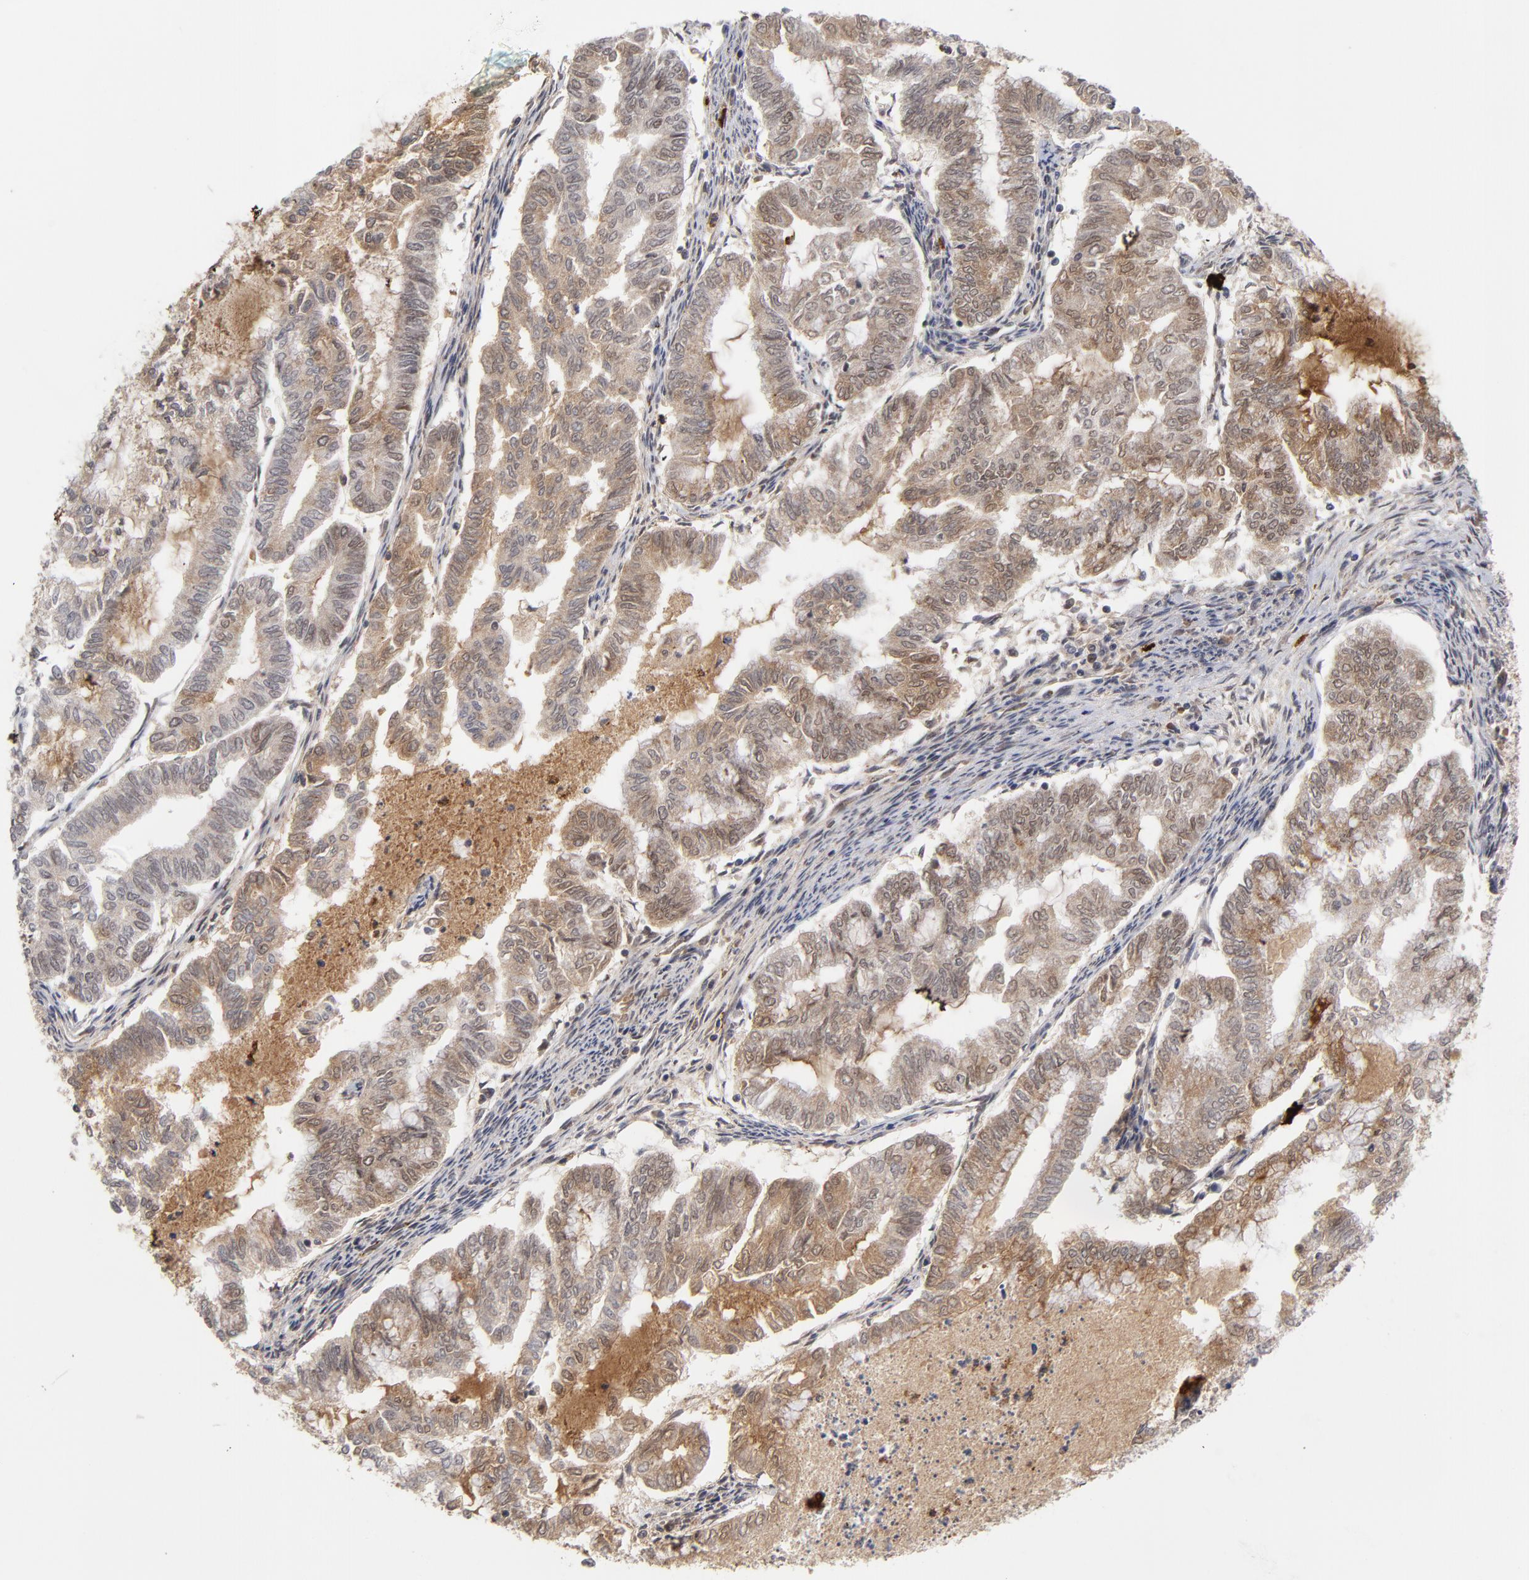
{"staining": {"intensity": "weak", "quantity": "25%-75%", "location": "cytoplasmic/membranous"}, "tissue": "endometrial cancer", "cell_type": "Tumor cells", "image_type": "cancer", "snomed": [{"axis": "morphology", "description": "Adenocarcinoma, NOS"}, {"axis": "topography", "description": "Endometrium"}], "caption": "Brown immunohistochemical staining in endometrial cancer demonstrates weak cytoplasmic/membranous positivity in approximately 25%-75% of tumor cells.", "gene": "ZNF419", "patient": {"sex": "female", "age": 79}}